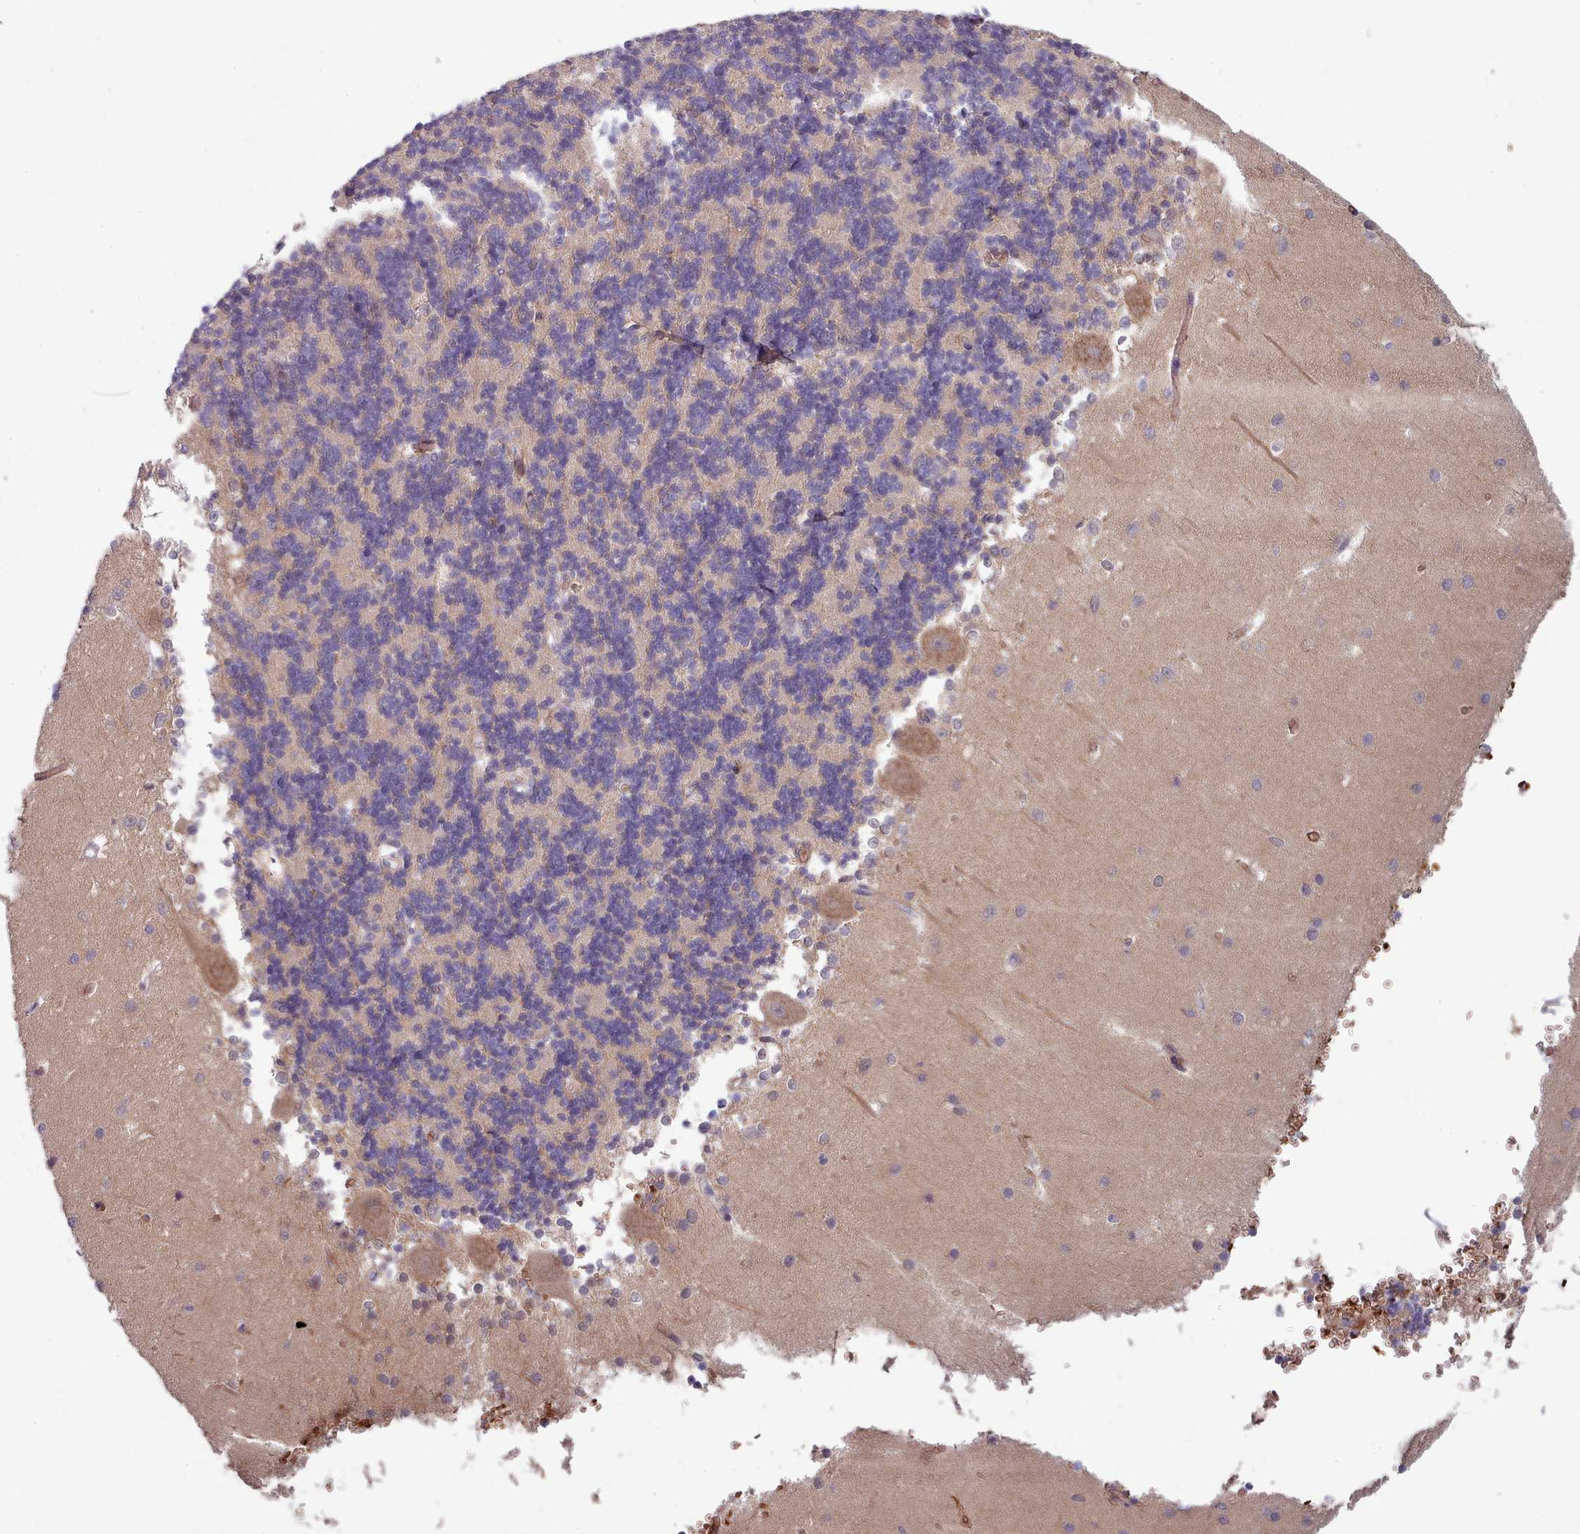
{"staining": {"intensity": "weak", "quantity": "25%-75%", "location": "cytoplasmic/membranous"}, "tissue": "cerebellum", "cell_type": "Cells in granular layer", "image_type": "normal", "snomed": [{"axis": "morphology", "description": "Normal tissue, NOS"}, {"axis": "topography", "description": "Cerebellum"}], "caption": "High-power microscopy captured an immunohistochemistry micrograph of benign cerebellum, revealing weak cytoplasmic/membranous staining in about 25%-75% of cells in granular layer. (IHC, brightfield microscopy, high magnification).", "gene": "CLNS1A", "patient": {"sex": "male", "age": 37}}